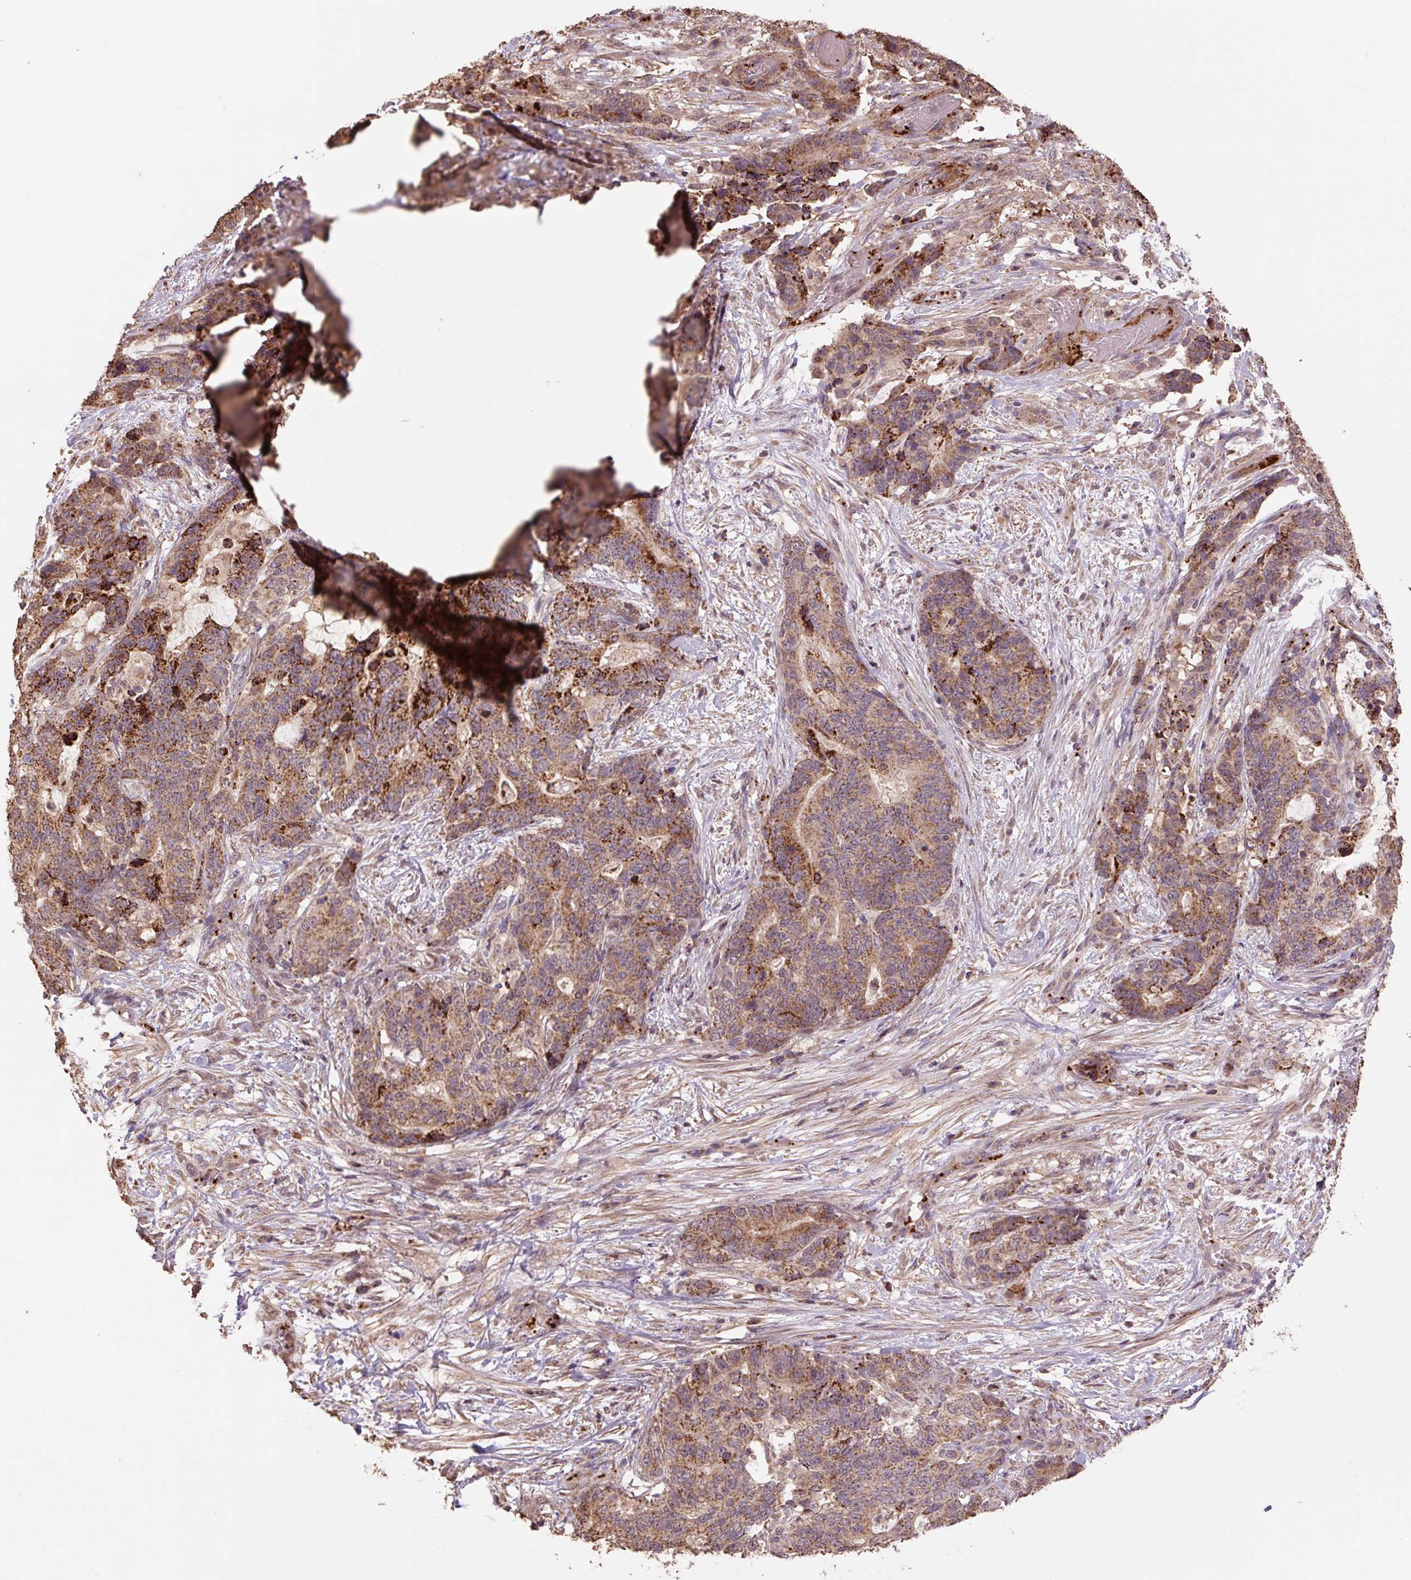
{"staining": {"intensity": "moderate", "quantity": ">75%", "location": "cytoplasmic/membranous"}, "tissue": "stomach cancer", "cell_type": "Tumor cells", "image_type": "cancer", "snomed": [{"axis": "morphology", "description": "Normal tissue, NOS"}, {"axis": "morphology", "description": "Adenocarcinoma, NOS"}, {"axis": "topography", "description": "Stomach"}], "caption": "Stomach cancer stained for a protein demonstrates moderate cytoplasmic/membranous positivity in tumor cells.", "gene": "TMEM160", "patient": {"sex": "female", "age": 64}}